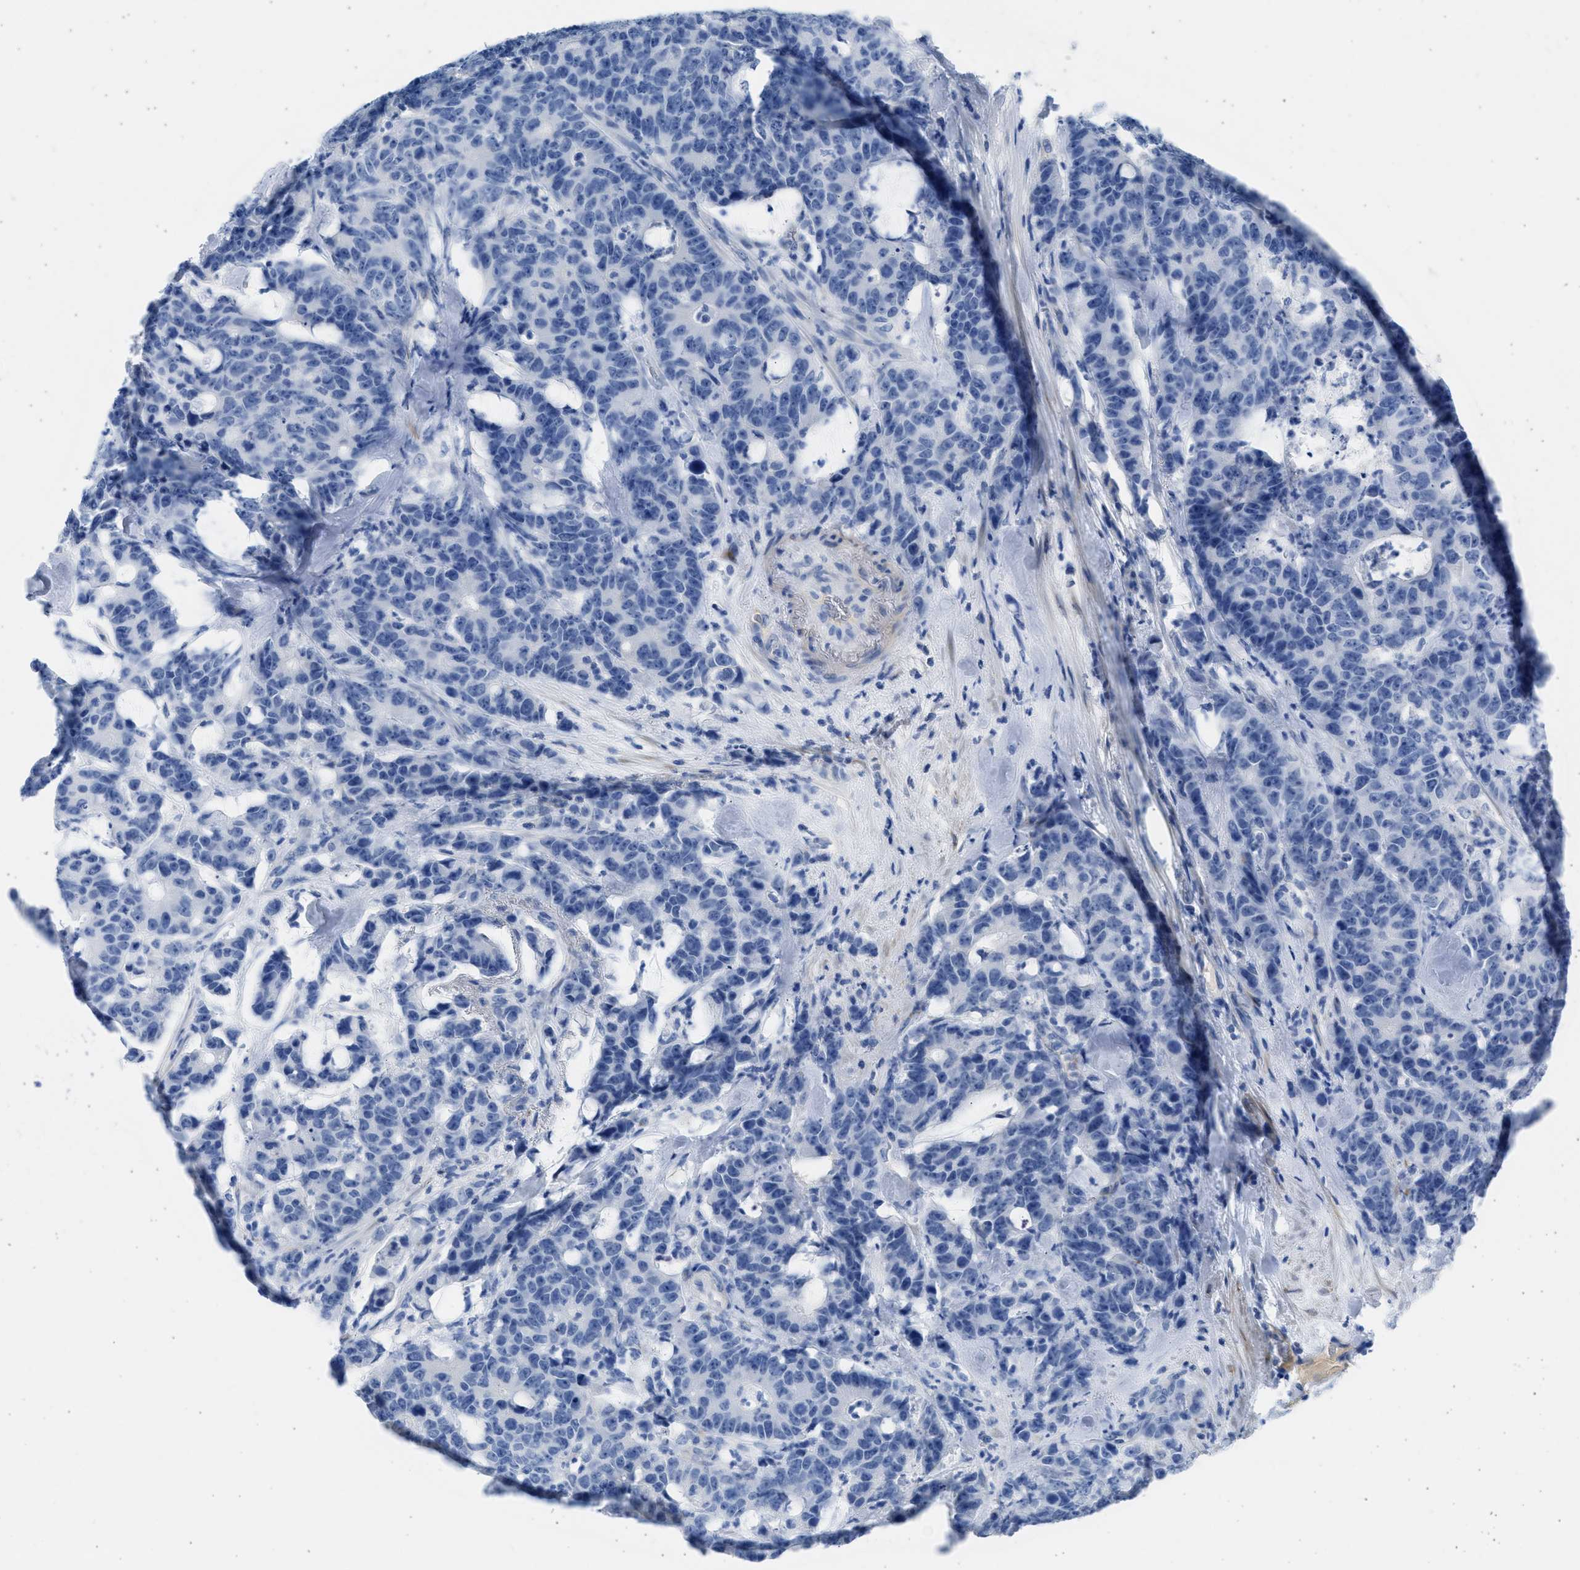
{"staining": {"intensity": "negative", "quantity": "none", "location": "none"}, "tissue": "colorectal cancer", "cell_type": "Tumor cells", "image_type": "cancer", "snomed": [{"axis": "morphology", "description": "Adenocarcinoma, NOS"}, {"axis": "topography", "description": "Colon"}], "caption": "Immunohistochemistry (IHC) of human adenocarcinoma (colorectal) exhibits no positivity in tumor cells. (DAB immunohistochemistry (IHC) visualized using brightfield microscopy, high magnification).", "gene": "SPATA3", "patient": {"sex": "female", "age": 86}}